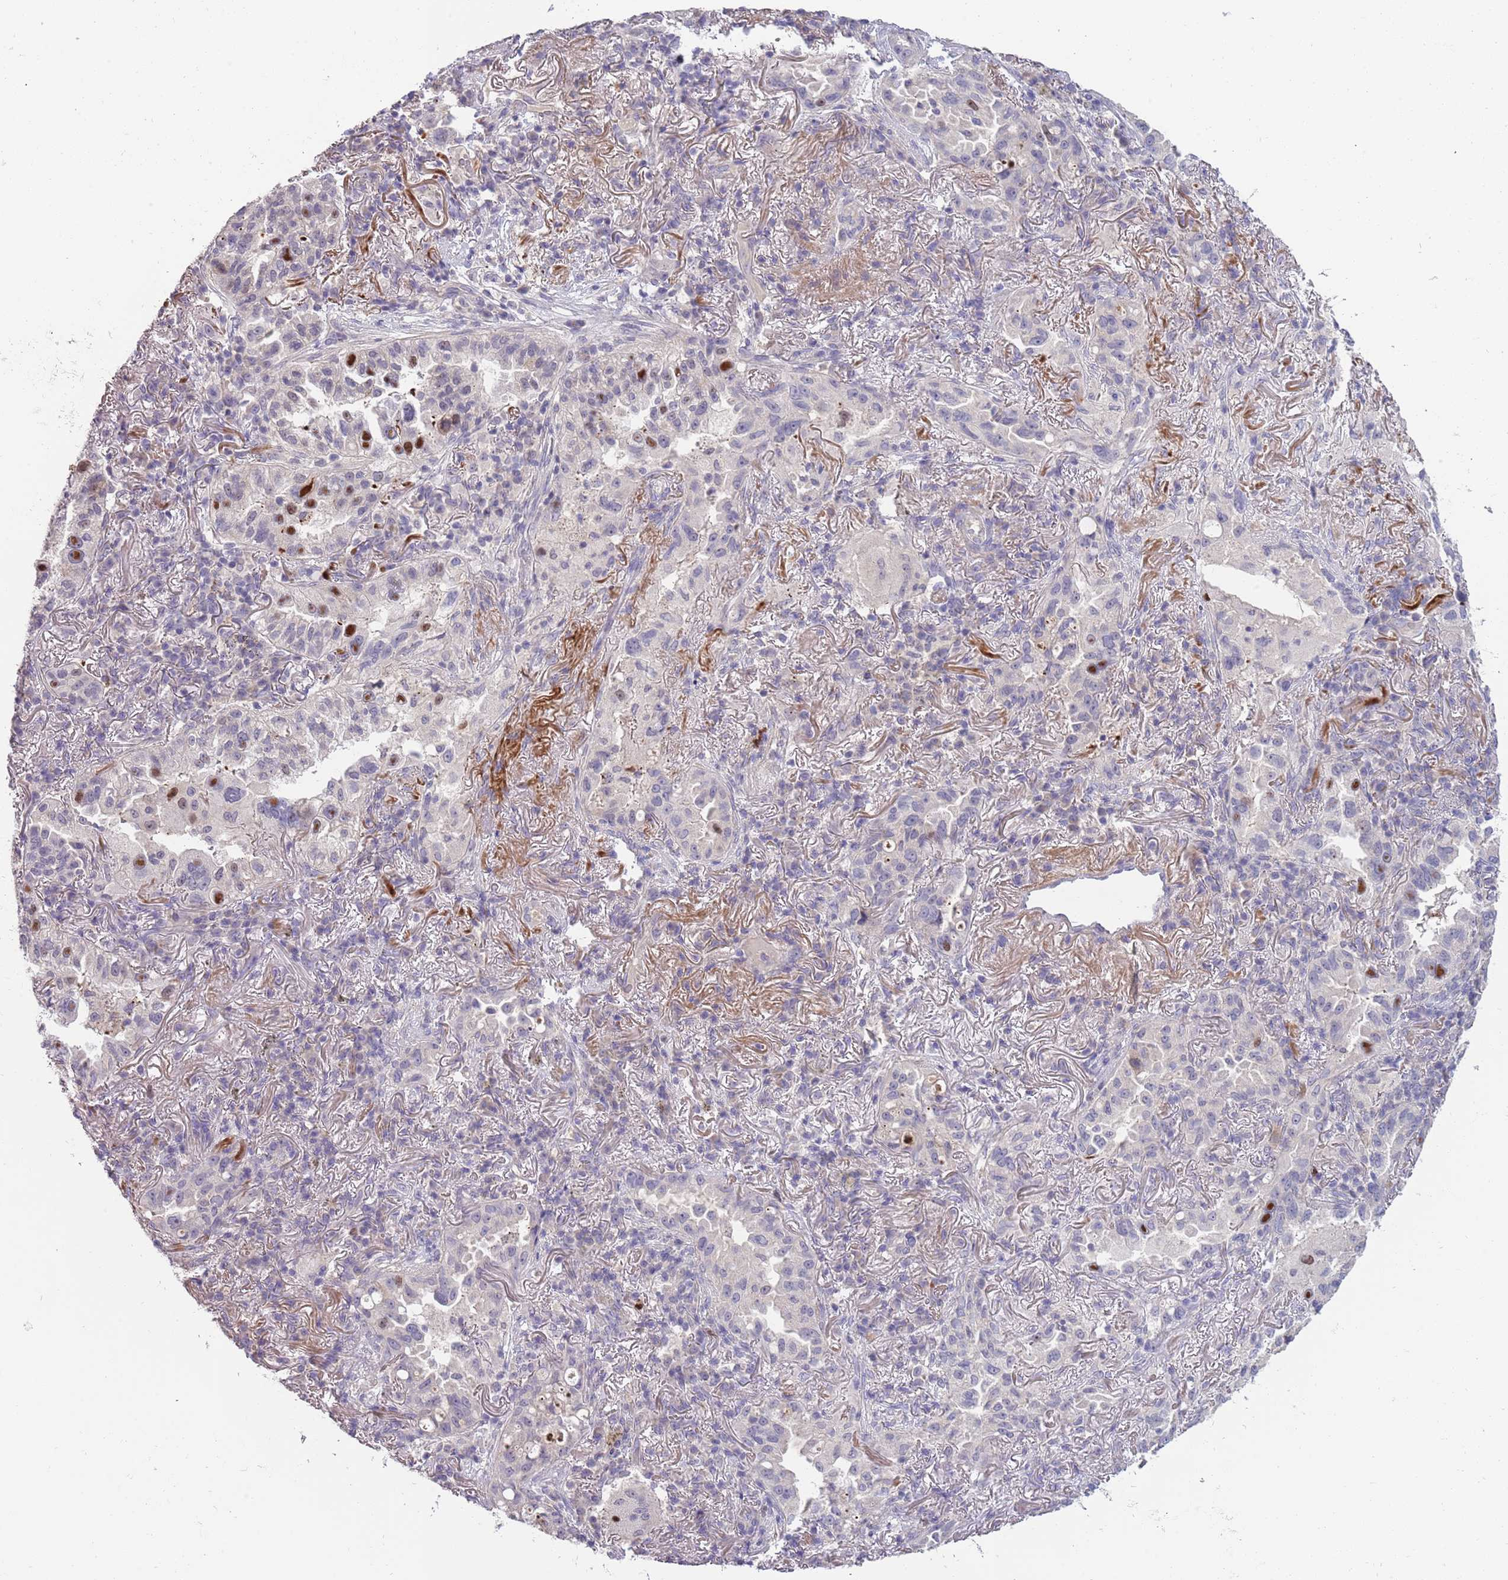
{"staining": {"intensity": "strong", "quantity": "<25%", "location": "nuclear"}, "tissue": "lung cancer", "cell_type": "Tumor cells", "image_type": "cancer", "snomed": [{"axis": "morphology", "description": "Adenocarcinoma, NOS"}, {"axis": "topography", "description": "Lung"}], "caption": "Protein staining of lung cancer (adenocarcinoma) tissue exhibits strong nuclear staining in approximately <25% of tumor cells. The staining was performed using DAB, with brown indicating positive protein expression. Nuclei are stained blue with hematoxylin.", "gene": "PIMREG", "patient": {"sex": "female", "age": 69}}